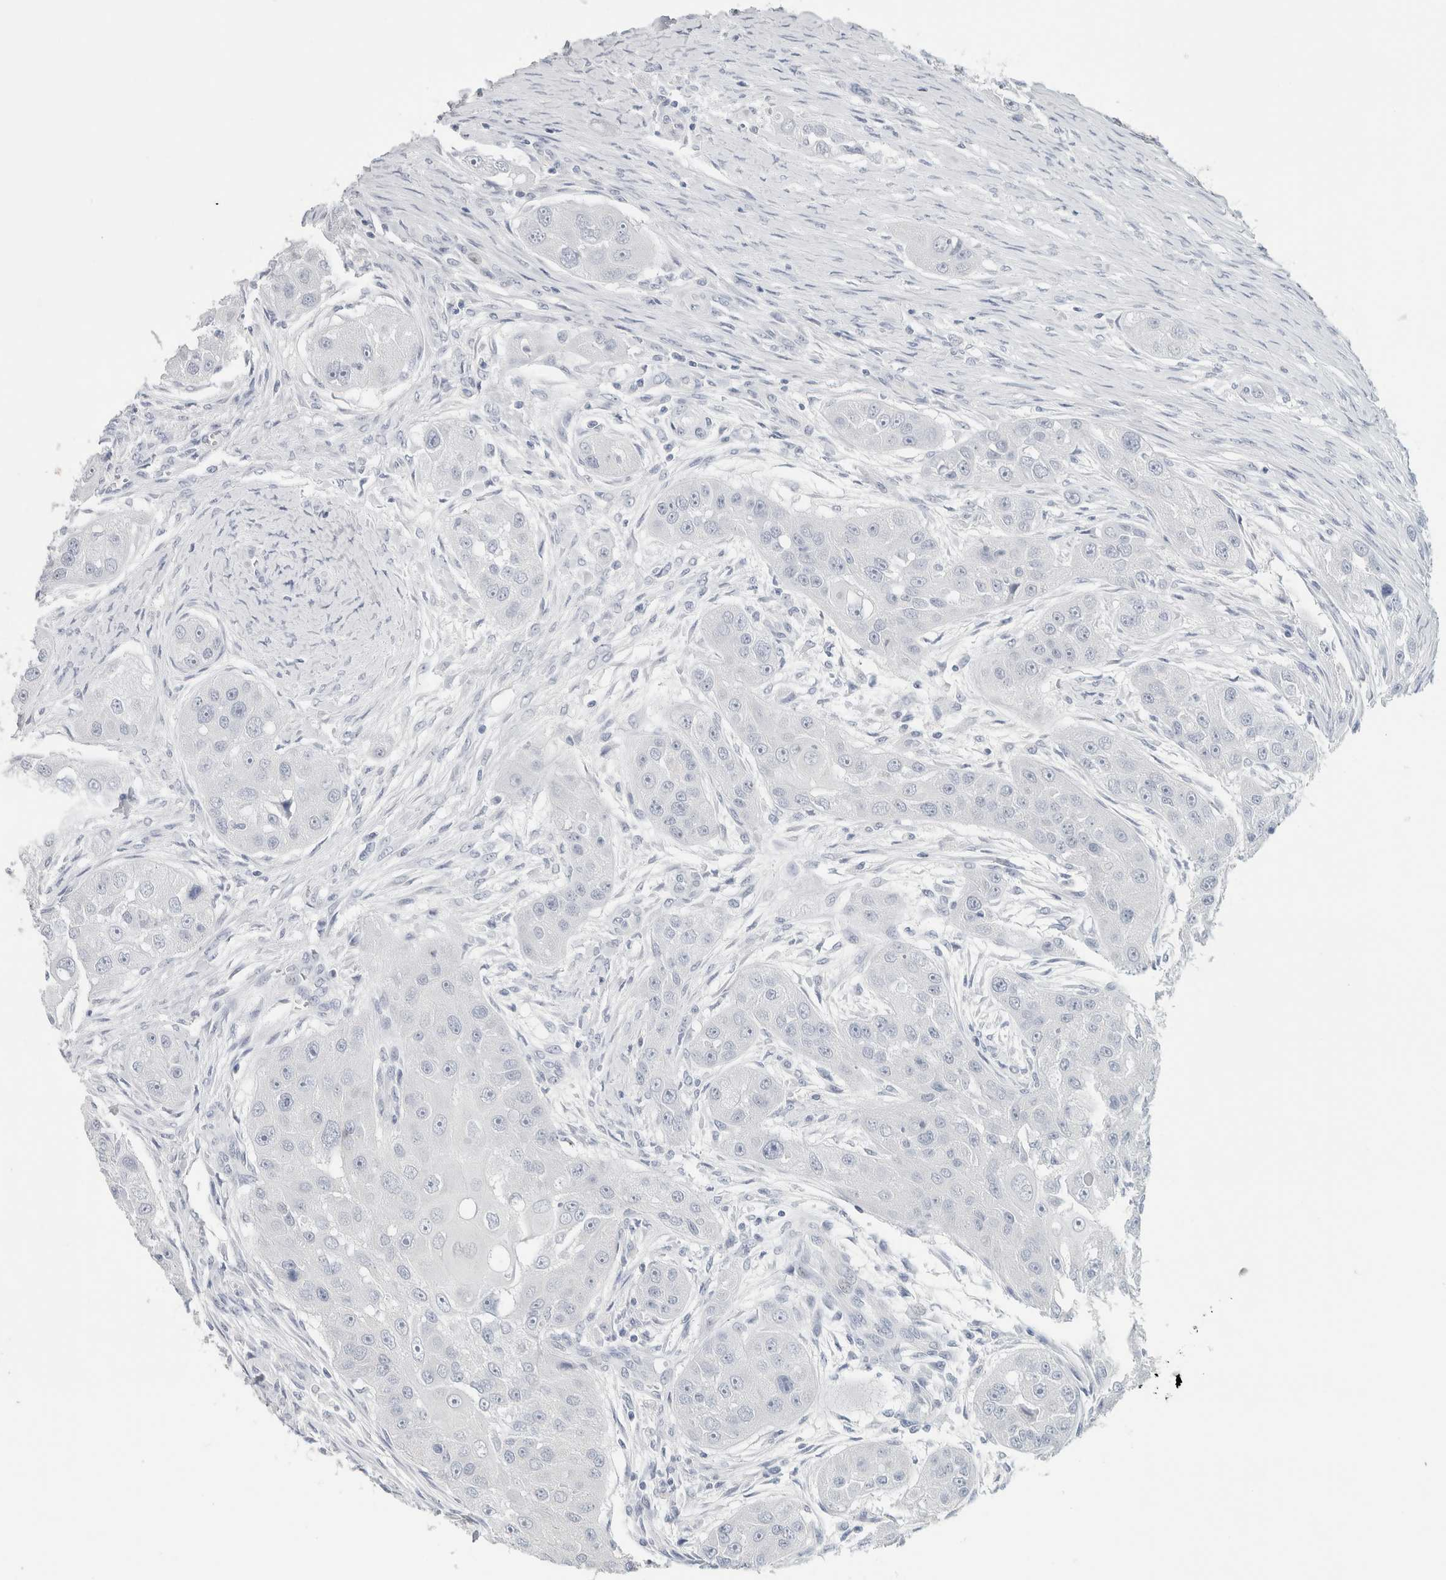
{"staining": {"intensity": "negative", "quantity": "none", "location": "none"}, "tissue": "head and neck cancer", "cell_type": "Tumor cells", "image_type": "cancer", "snomed": [{"axis": "morphology", "description": "Normal tissue, NOS"}, {"axis": "morphology", "description": "Squamous cell carcinoma, NOS"}, {"axis": "topography", "description": "Skeletal muscle"}, {"axis": "topography", "description": "Head-Neck"}], "caption": "Tumor cells are negative for protein expression in human head and neck cancer. (Brightfield microscopy of DAB (3,3'-diaminobenzidine) IHC at high magnification).", "gene": "IL6", "patient": {"sex": "male", "age": 51}}